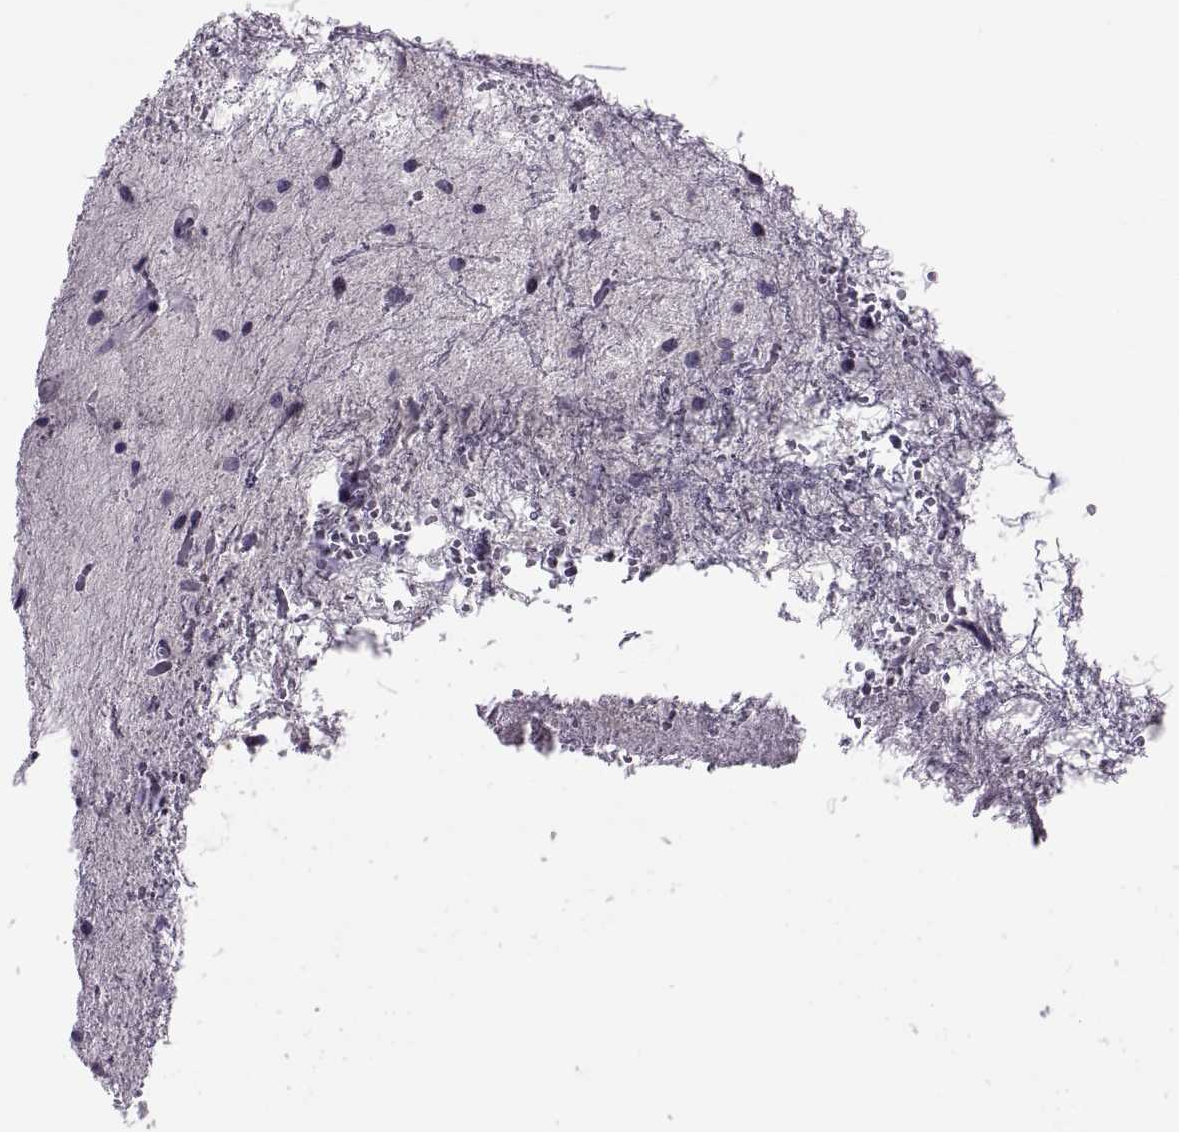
{"staining": {"intensity": "negative", "quantity": "none", "location": "none"}, "tissue": "glioma", "cell_type": "Tumor cells", "image_type": "cancer", "snomed": [{"axis": "morphology", "description": "Glioma, malignant, Low grade"}, {"axis": "topography", "description": "Cerebellum"}], "caption": "IHC photomicrograph of neoplastic tissue: malignant low-grade glioma stained with DAB (3,3'-diaminobenzidine) demonstrates no significant protein staining in tumor cells. (Stains: DAB (3,3'-diaminobenzidine) immunohistochemistry with hematoxylin counter stain, Microscopy: brightfield microscopy at high magnification).", "gene": "MAGEB1", "patient": {"sex": "female", "age": 14}}